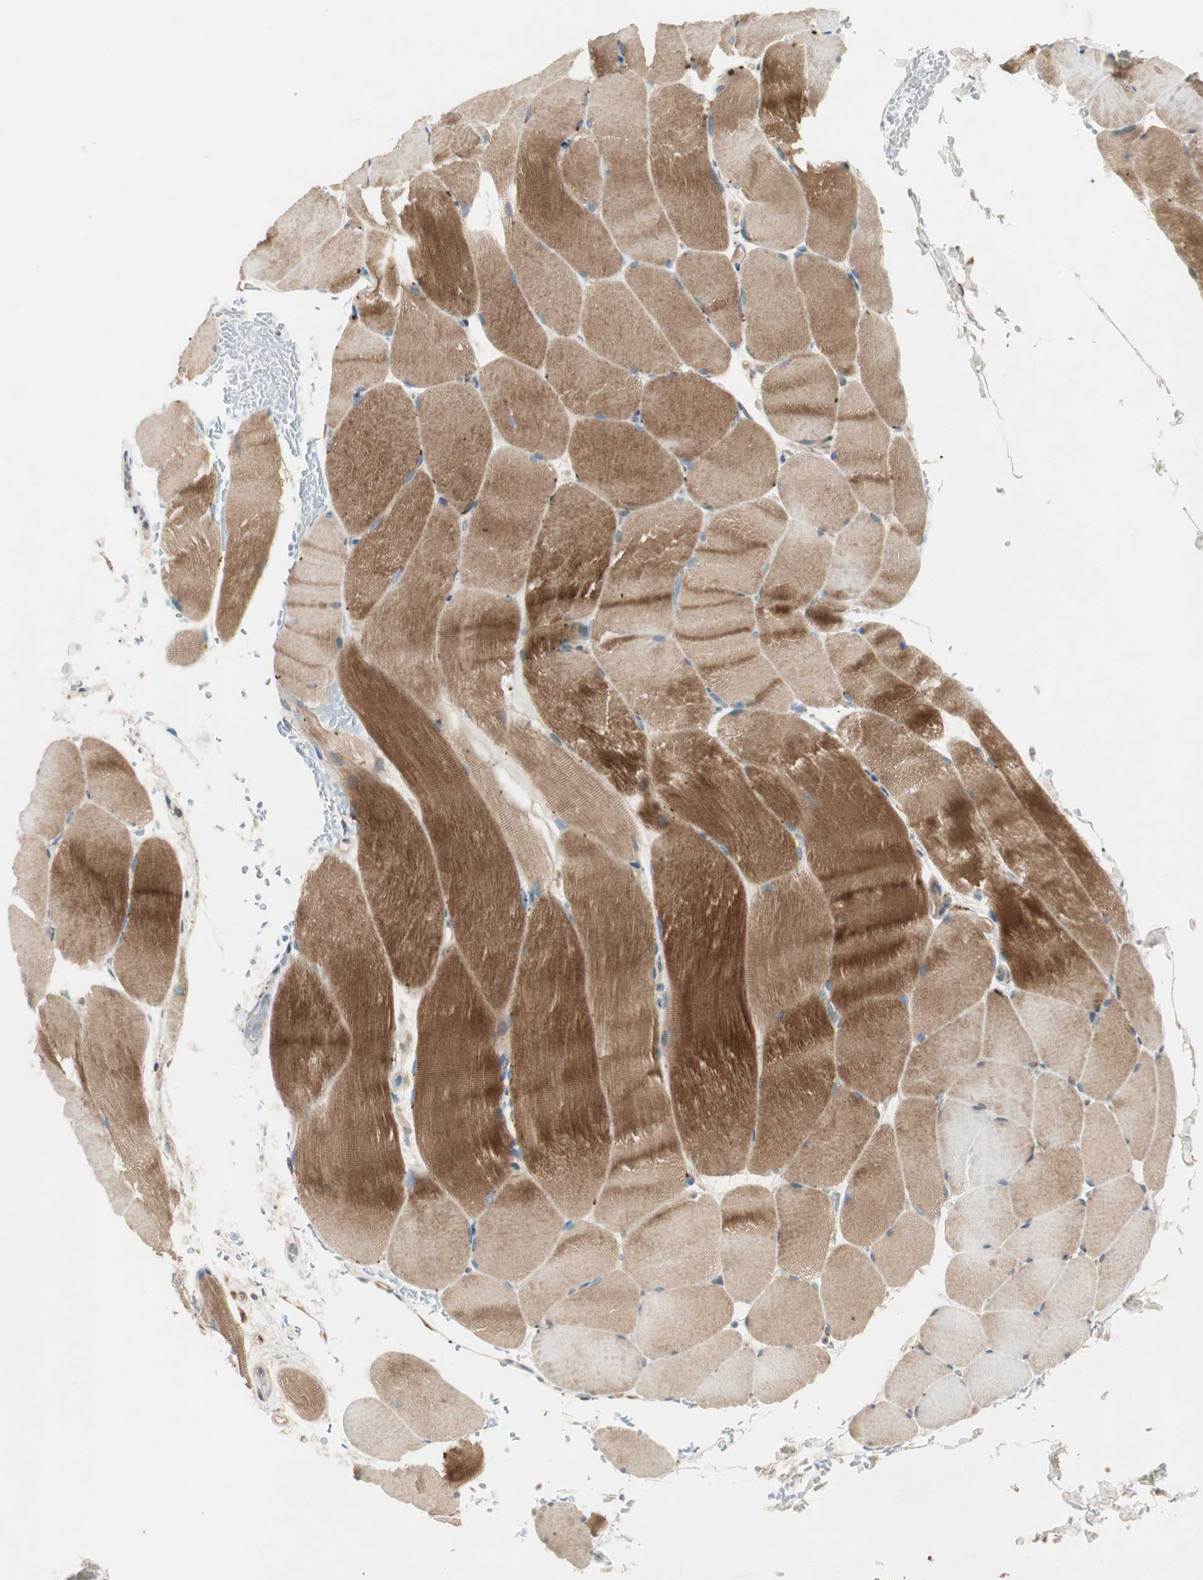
{"staining": {"intensity": "moderate", "quantity": ">75%", "location": "cytoplasmic/membranous"}, "tissue": "skeletal muscle", "cell_type": "Myocytes", "image_type": "normal", "snomed": [{"axis": "morphology", "description": "Normal tissue, NOS"}, {"axis": "topography", "description": "Skeletal muscle"}, {"axis": "topography", "description": "Parathyroid gland"}], "caption": "An immunohistochemistry (IHC) image of normal tissue is shown. Protein staining in brown labels moderate cytoplasmic/membranous positivity in skeletal muscle within myocytes. Immunohistochemistry stains the protein of interest in brown and the nuclei are stained blue.", "gene": "APOO", "patient": {"sex": "female", "age": 37}}